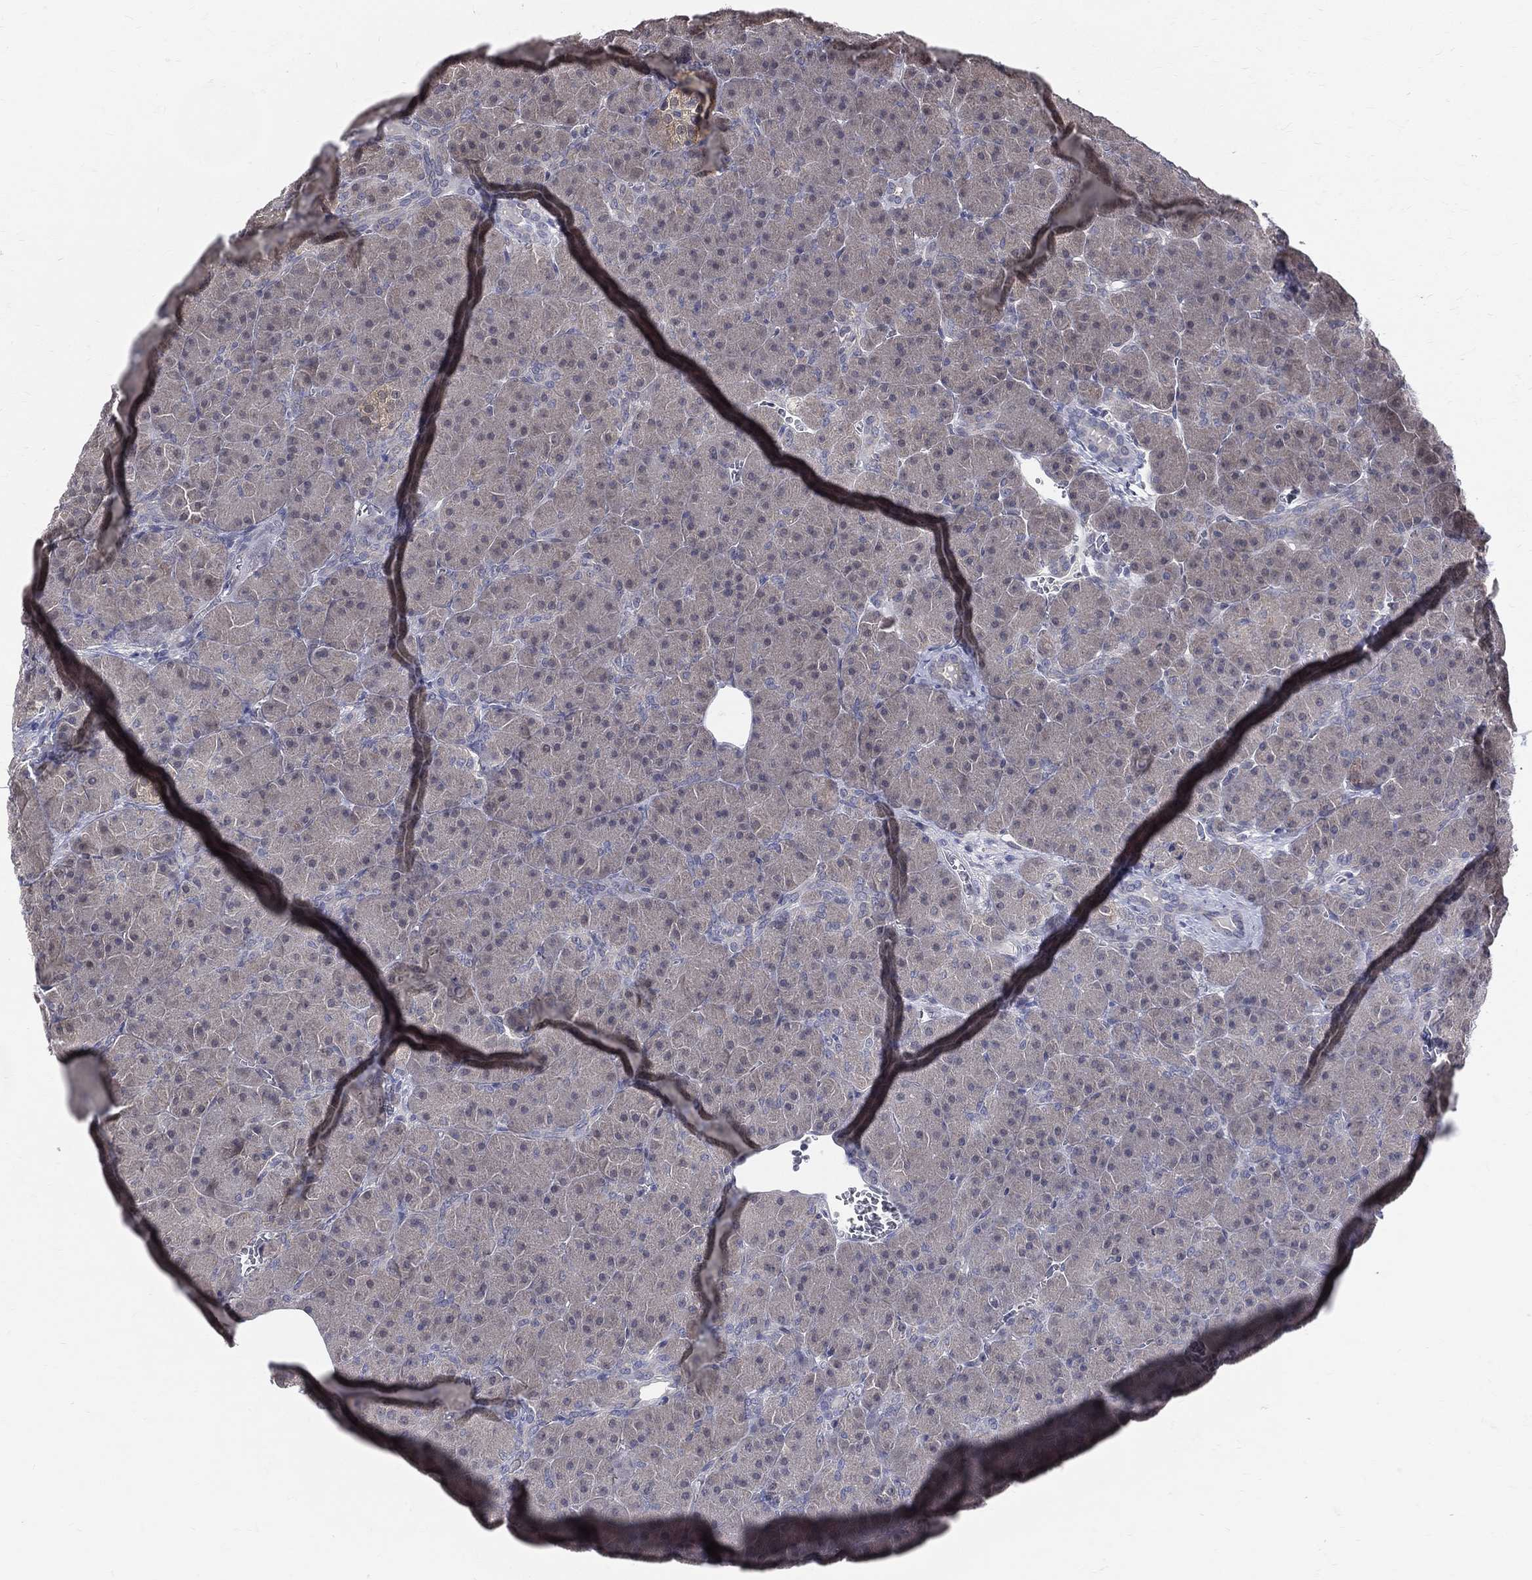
{"staining": {"intensity": "negative", "quantity": "none", "location": "none"}, "tissue": "pancreas", "cell_type": "Exocrine glandular cells", "image_type": "normal", "snomed": [{"axis": "morphology", "description": "Normal tissue, NOS"}, {"axis": "topography", "description": "Pancreas"}], "caption": "Benign pancreas was stained to show a protein in brown. There is no significant staining in exocrine glandular cells.", "gene": "DLG4", "patient": {"sex": "male", "age": 61}}